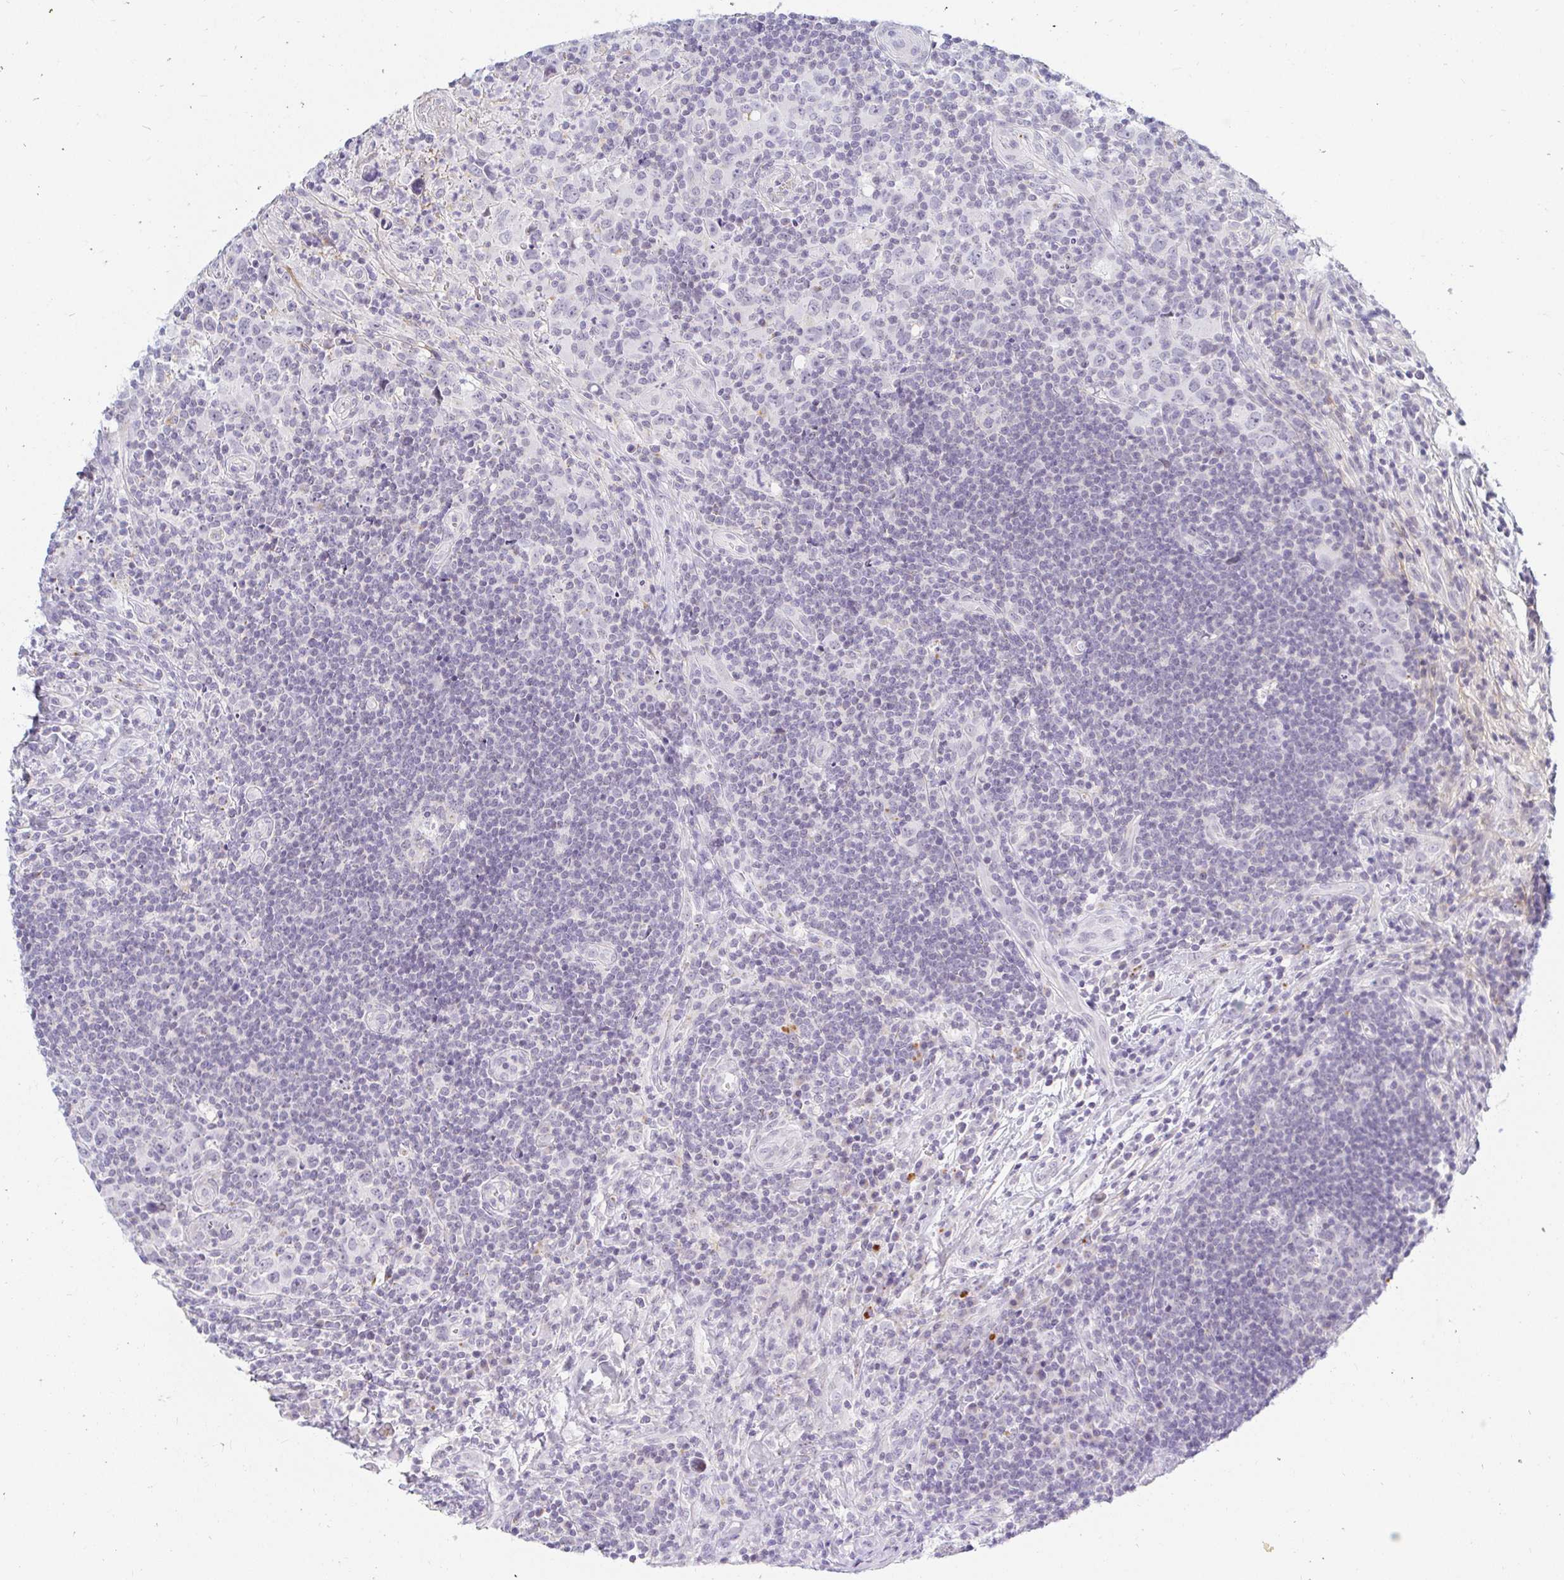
{"staining": {"intensity": "negative", "quantity": "none", "location": "none"}, "tissue": "lymphoma", "cell_type": "Tumor cells", "image_type": "cancer", "snomed": [{"axis": "morphology", "description": "Hodgkin's disease, NOS"}, {"axis": "topography", "description": "Lymph node"}], "caption": "Immunohistochemistry (IHC) photomicrograph of human lymphoma stained for a protein (brown), which exhibits no staining in tumor cells. The staining was performed using DAB to visualize the protein expression in brown, while the nuclei were stained in blue with hematoxylin (Magnification: 20x).", "gene": "OR51D1", "patient": {"sex": "female", "age": 18}}